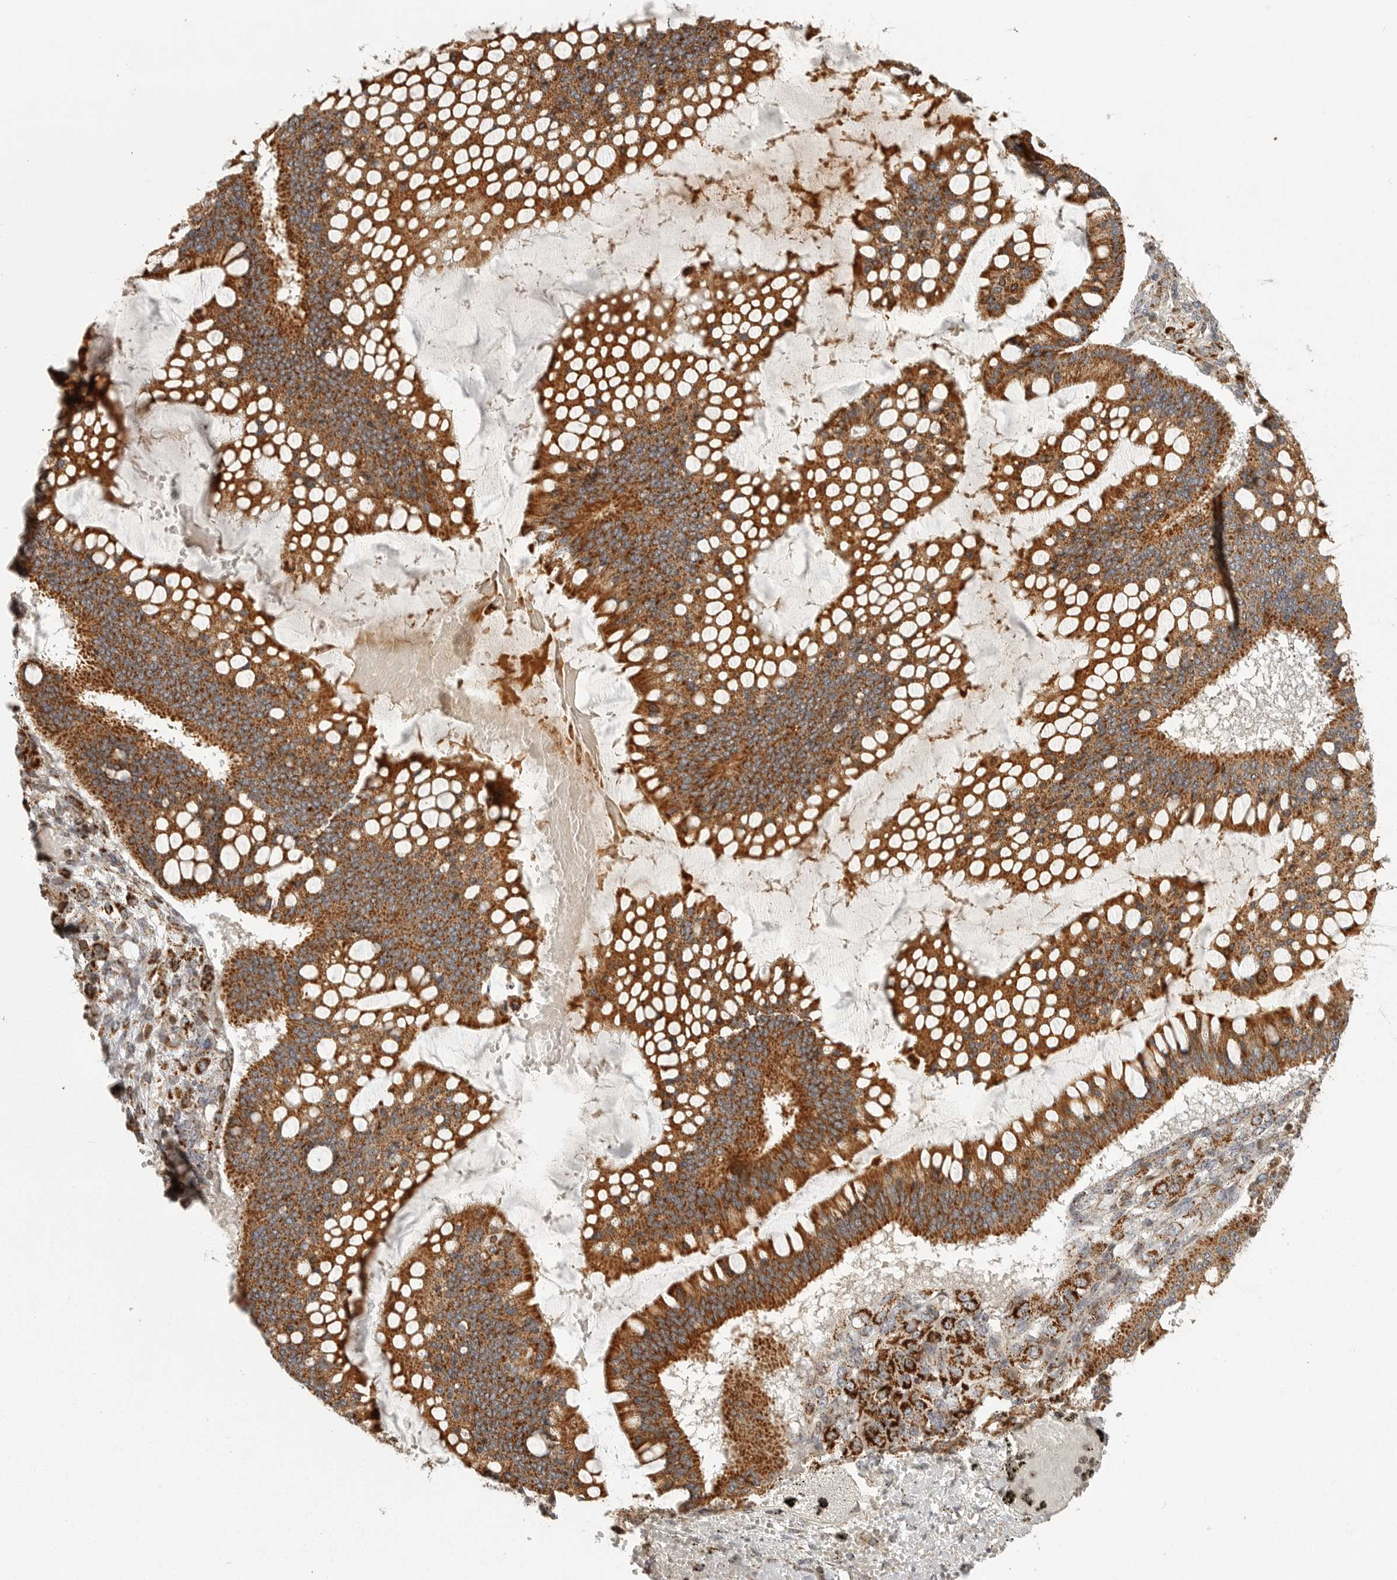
{"staining": {"intensity": "strong", "quantity": ">75%", "location": "cytoplasmic/membranous"}, "tissue": "ovarian cancer", "cell_type": "Tumor cells", "image_type": "cancer", "snomed": [{"axis": "morphology", "description": "Cystadenocarcinoma, mucinous, NOS"}, {"axis": "topography", "description": "Ovary"}], "caption": "A photomicrograph of mucinous cystadenocarcinoma (ovarian) stained for a protein displays strong cytoplasmic/membranous brown staining in tumor cells. The protein is shown in brown color, while the nuclei are stained blue.", "gene": "NARS2", "patient": {"sex": "female", "age": 73}}